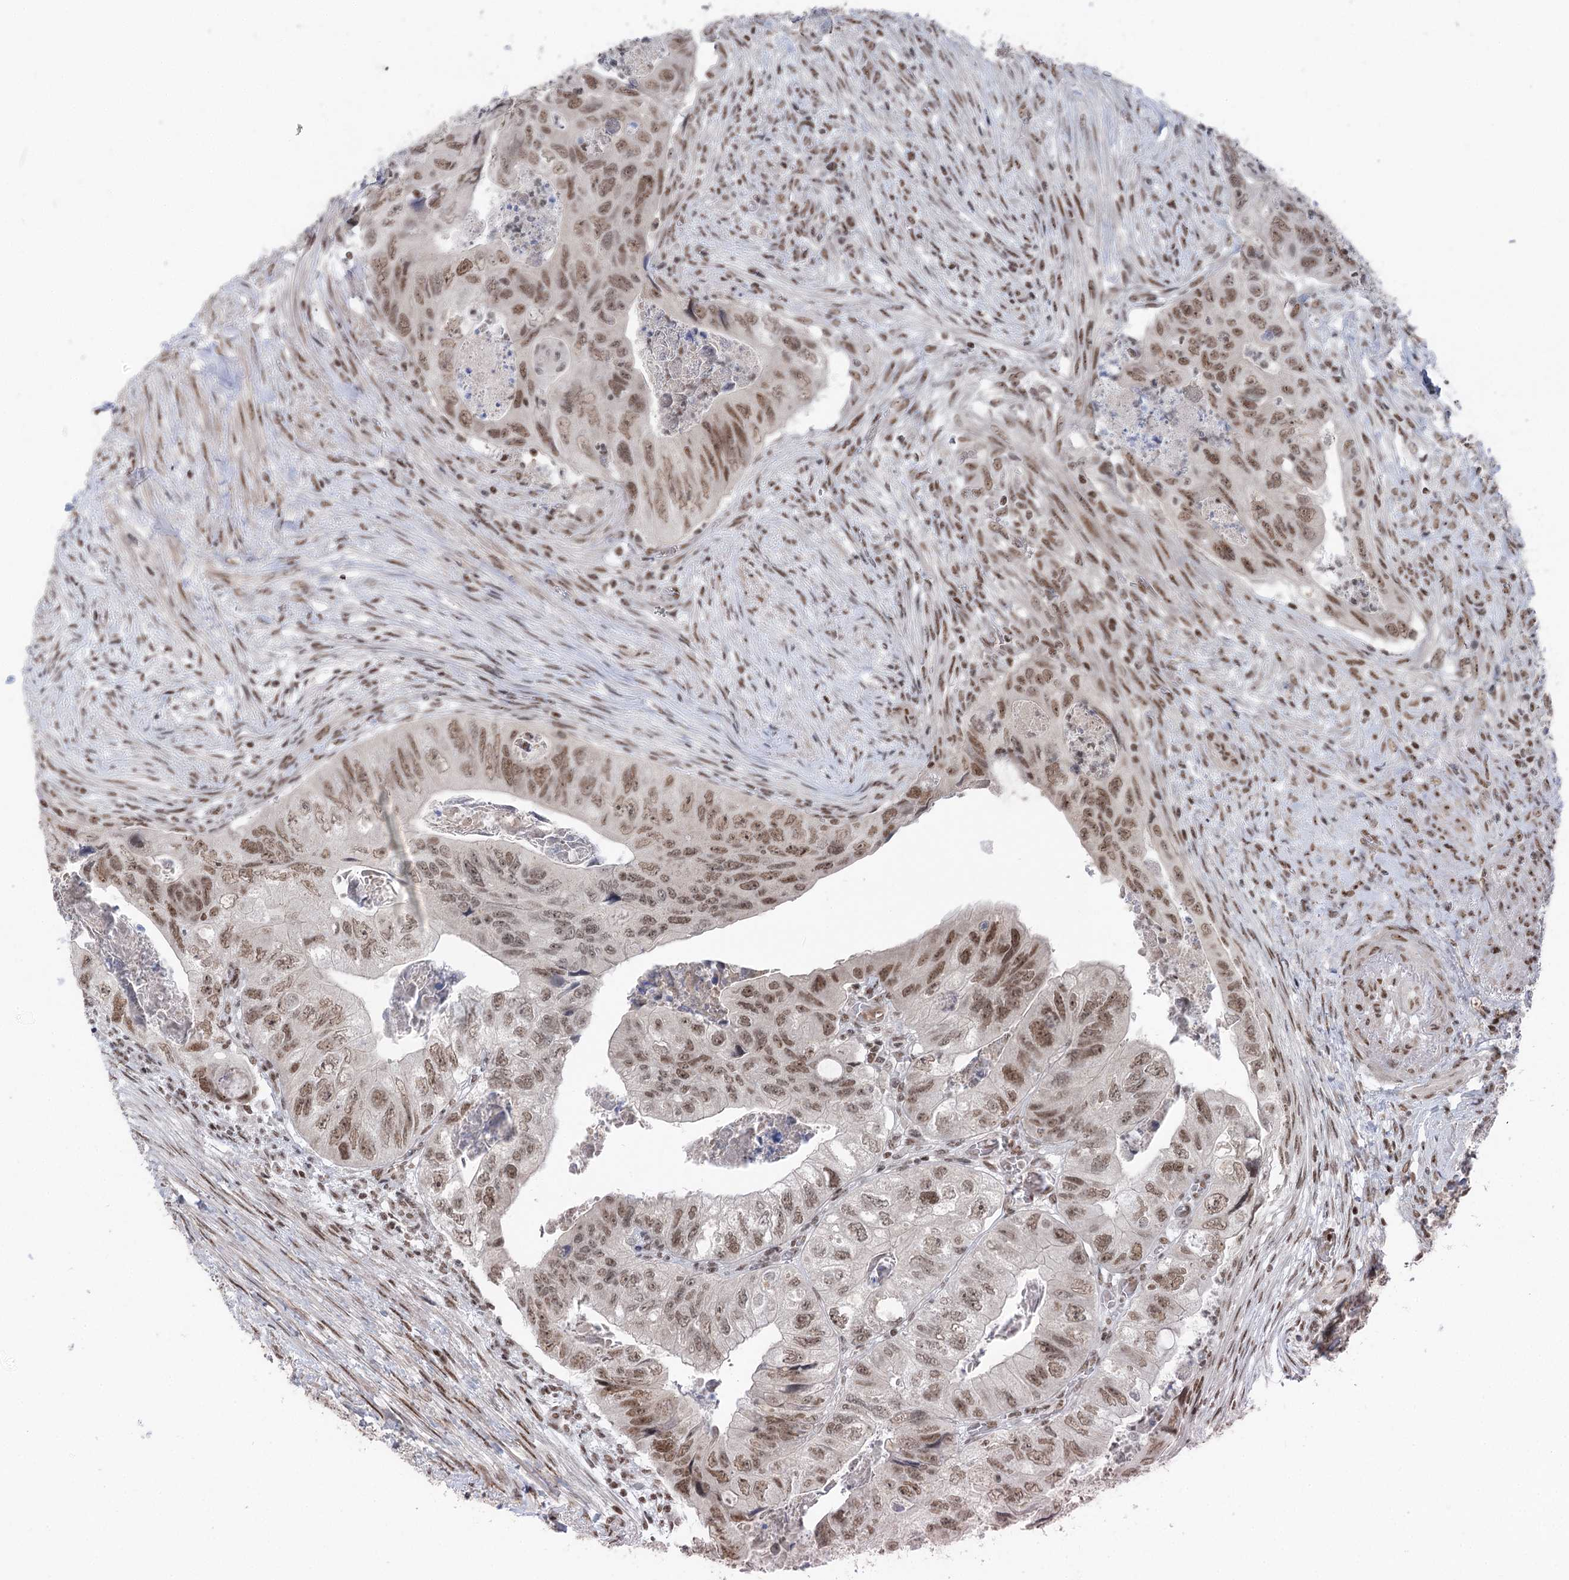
{"staining": {"intensity": "moderate", "quantity": ">75%", "location": "nuclear"}, "tissue": "colorectal cancer", "cell_type": "Tumor cells", "image_type": "cancer", "snomed": [{"axis": "morphology", "description": "Adenocarcinoma, NOS"}, {"axis": "topography", "description": "Rectum"}], "caption": "Protein staining exhibits moderate nuclear expression in approximately >75% of tumor cells in colorectal adenocarcinoma.", "gene": "CGGBP1", "patient": {"sex": "male", "age": 63}}